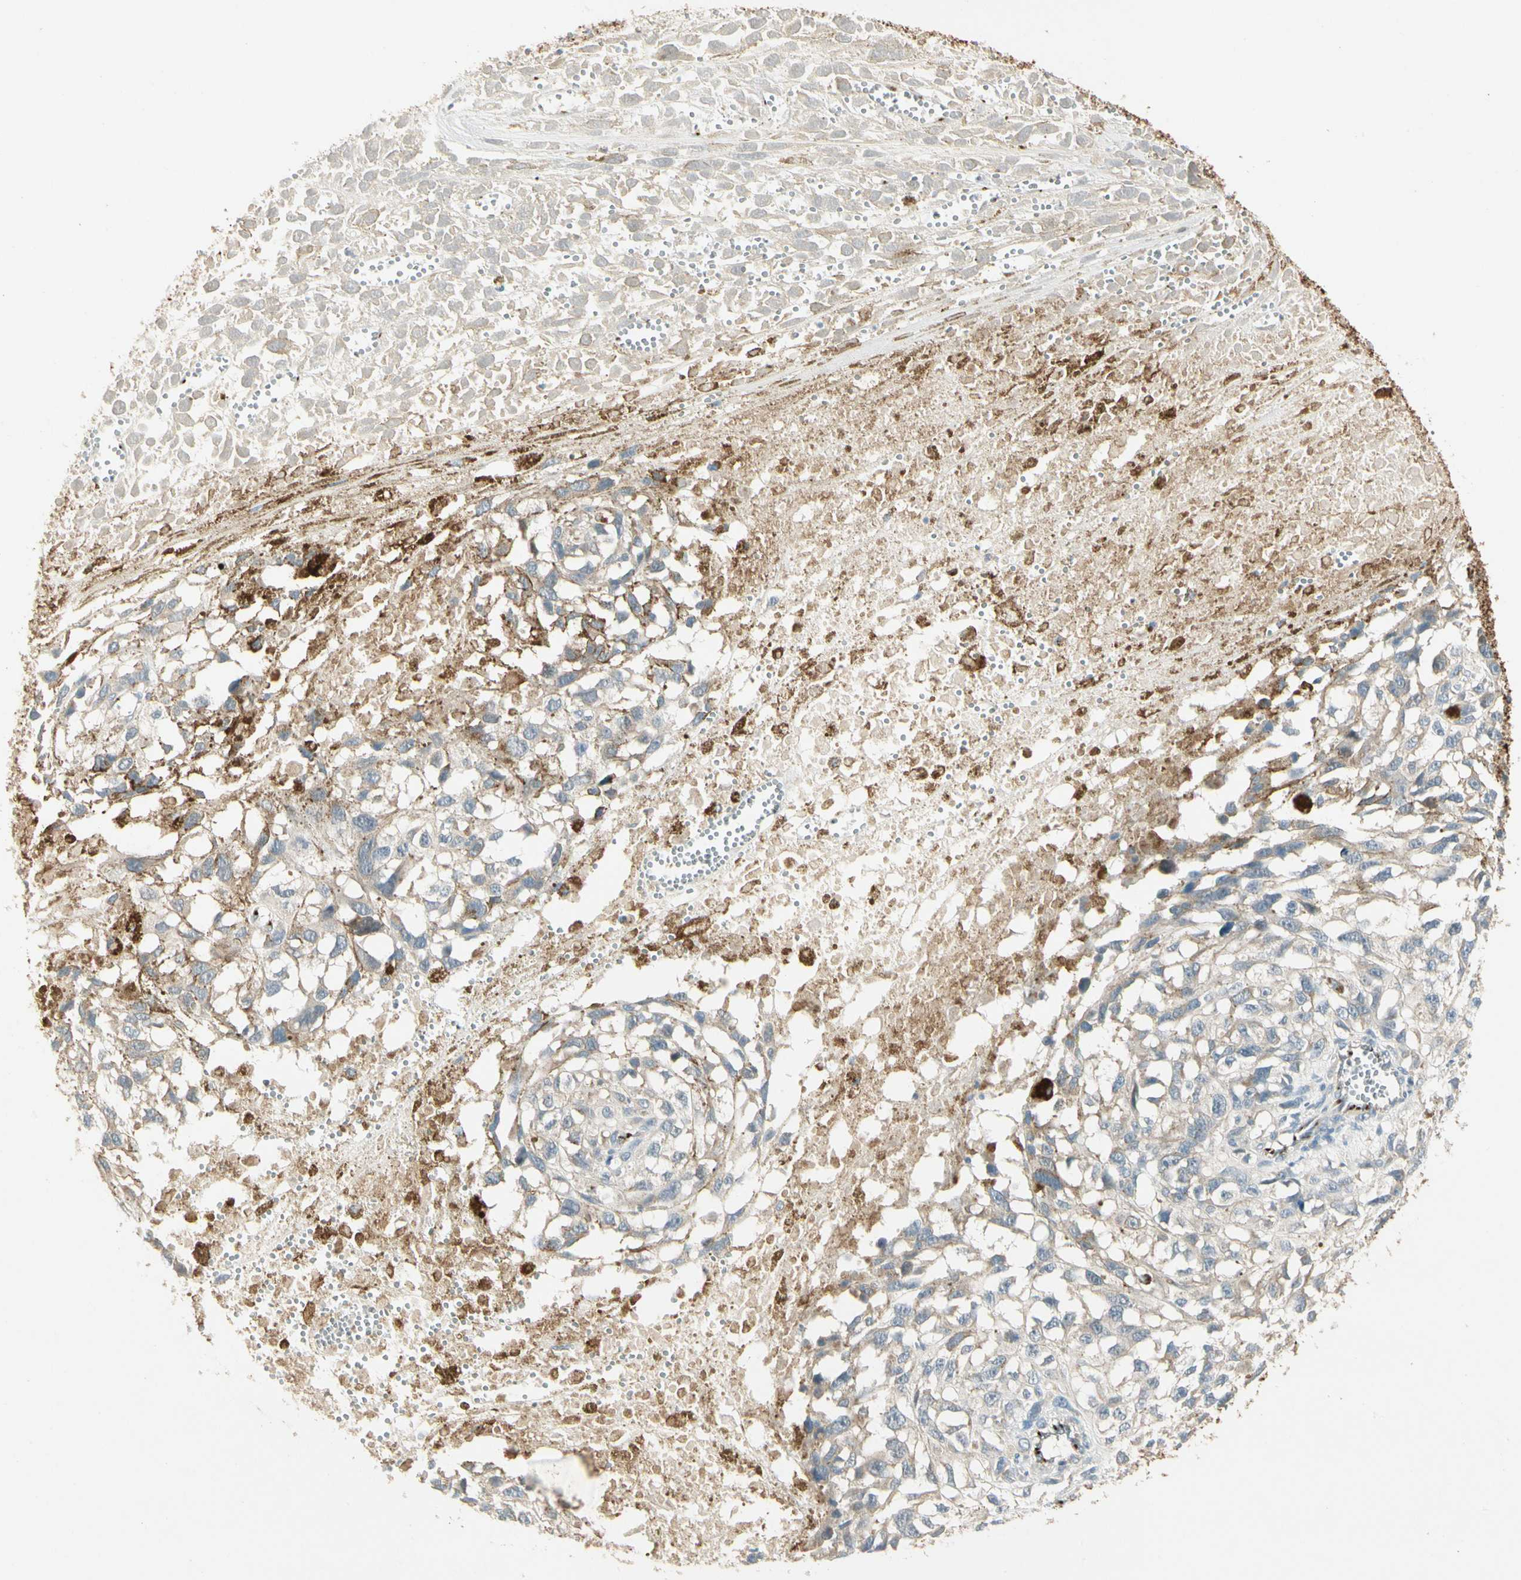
{"staining": {"intensity": "weak", "quantity": "<25%", "location": "cytoplasmic/membranous"}, "tissue": "melanoma", "cell_type": "Tumor cells", "image_type": "cancer", "snomed": [{"axis": "morphology", "description": "Malignant melanoma, Metastatic site"}, {"axis": "topography", "description": "Lymph node"}], "caption": "Malignant melanoma (metastatic site) stained for a protein using IHC displays no positivity tumor cells.", "gene": "MANSC1", "patient": {"sex": "male", "age": 59}}